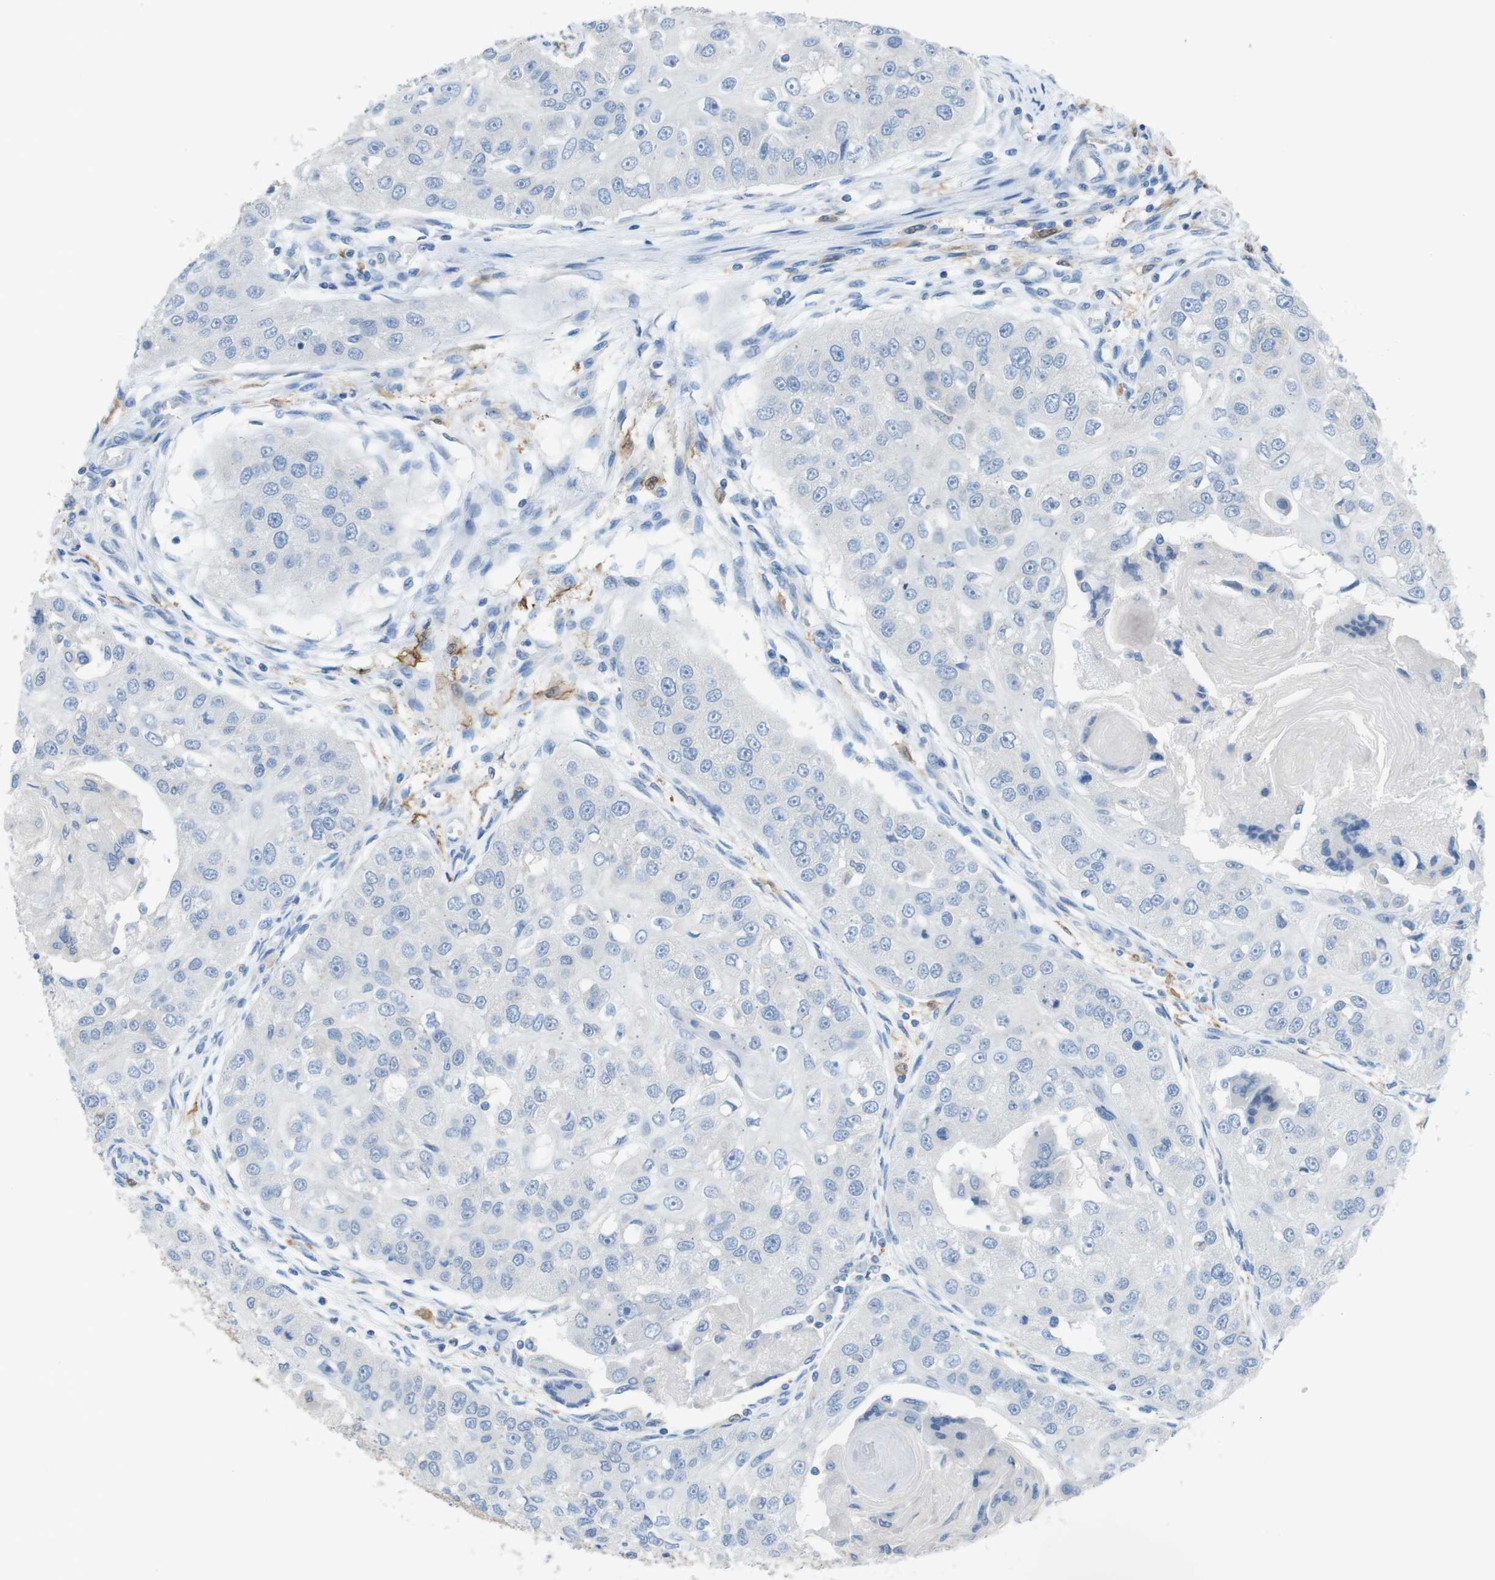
{"staining": {"intensity": "negative", "quantity": "none", "location": "none"}, "tissue": "head and neck cancer", "cell_type": "Tumor cells", "image_type": "cancer", "snomed": [{"axis": "morphology", "description": "Normal tissue, NOS"}, {"axis": "morphology", "description": "Squamous cell carcinoma, NOS"}, {"axis": "topography", "description": "Skeletal muscle"}, {"axis": "topography", "description": "Head-Neck"}], "caption": "An immunohistochemistry histopathology image of head and neck cancer is shown. There is no staining in tumor cells of head and neck cancer. (Immunohistochemistry (ihc), brightfield microscopy, high magnification).", "gene": "CLMN", "patient": {"sex": "male", "age": 51}}